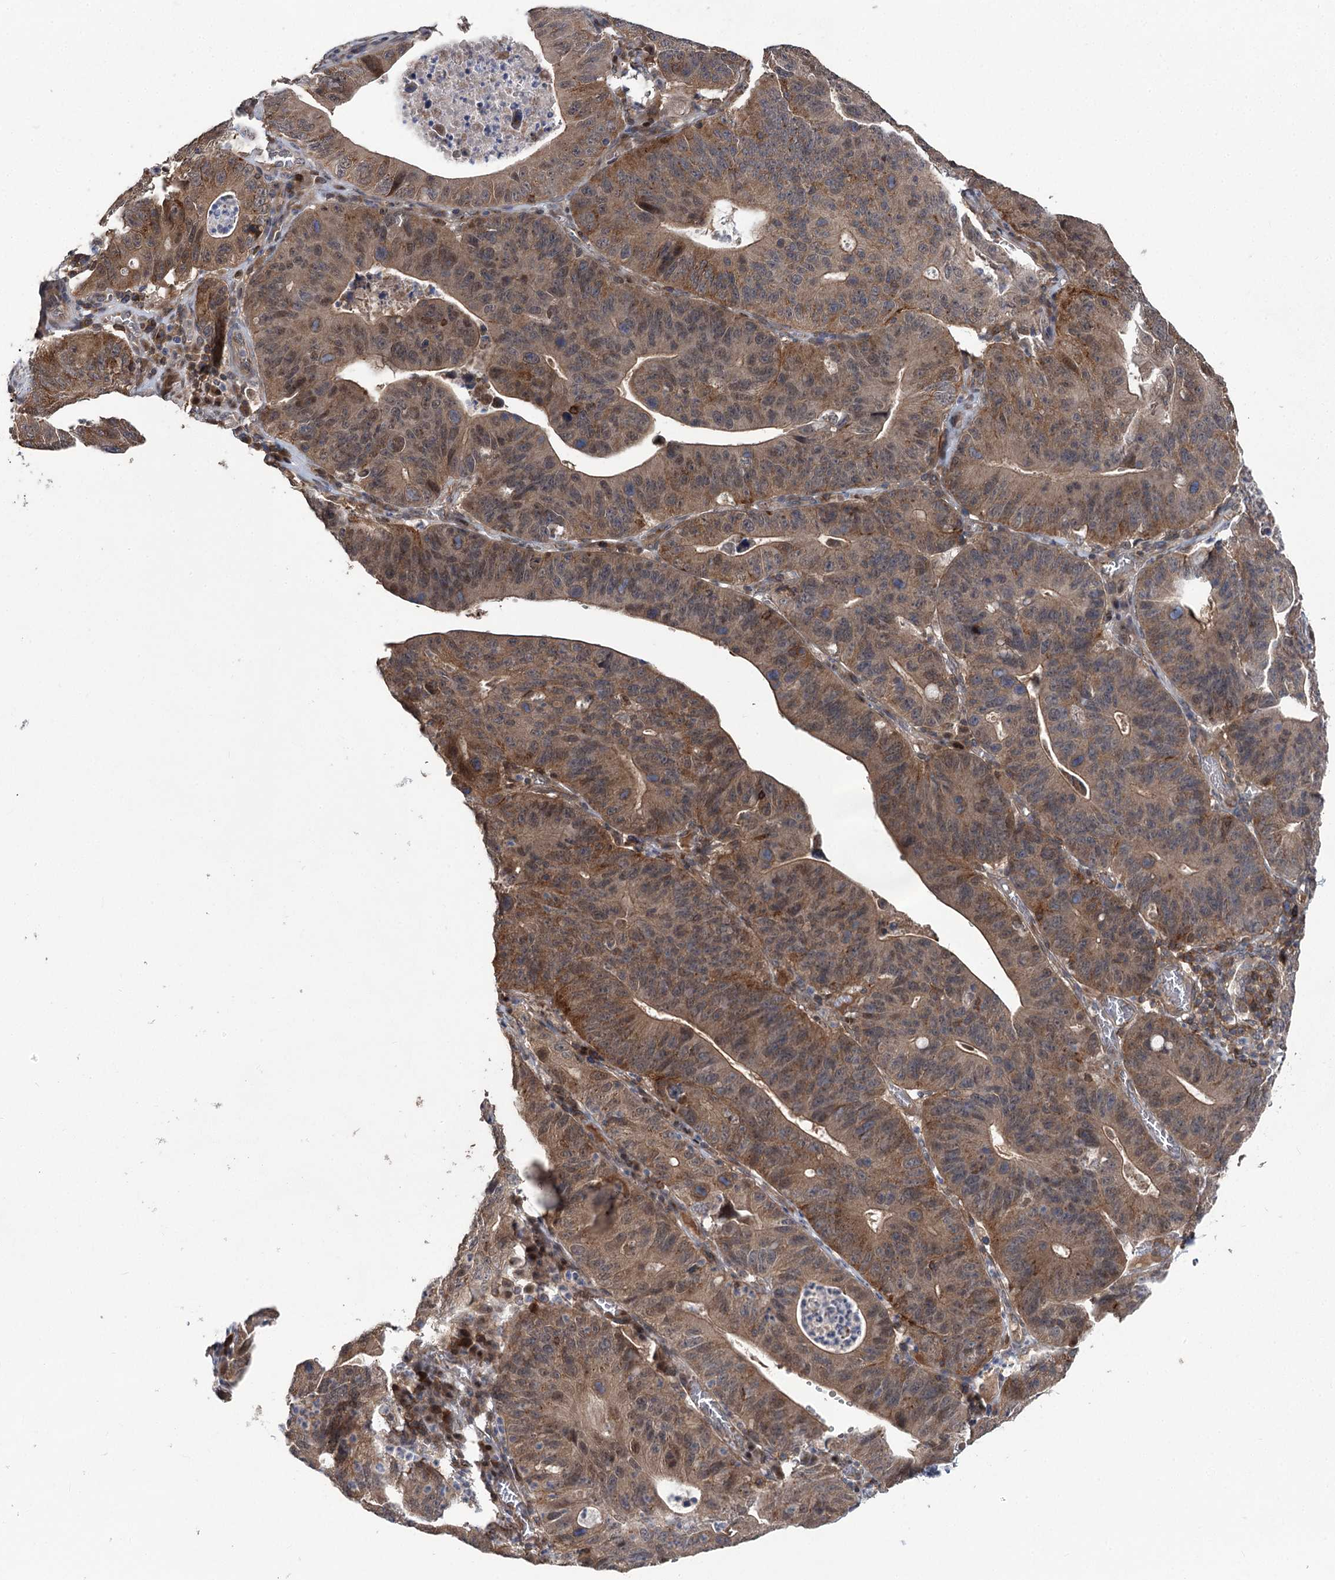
{"staining": {"intensity": "moderate", "quantity": "25%-75%", "location": "cytoplasmic/membranous,nuclear"}, "tissue": "stomach cancer", "cell_type": "Tumor cells", "image_type": "cancer", "snomed": [{"axis": "morphology", "description": "Adenocarcinoma, NOS"}, {"axis": "topography", "description": "Stomach"}], "caption": "Stomach cancer (adenocarcinoma) stained with a protein marker demonstrates moderate staining in tumor cells.", "gene": "STX6", "patient": {"sex": "male", "age": 59}}